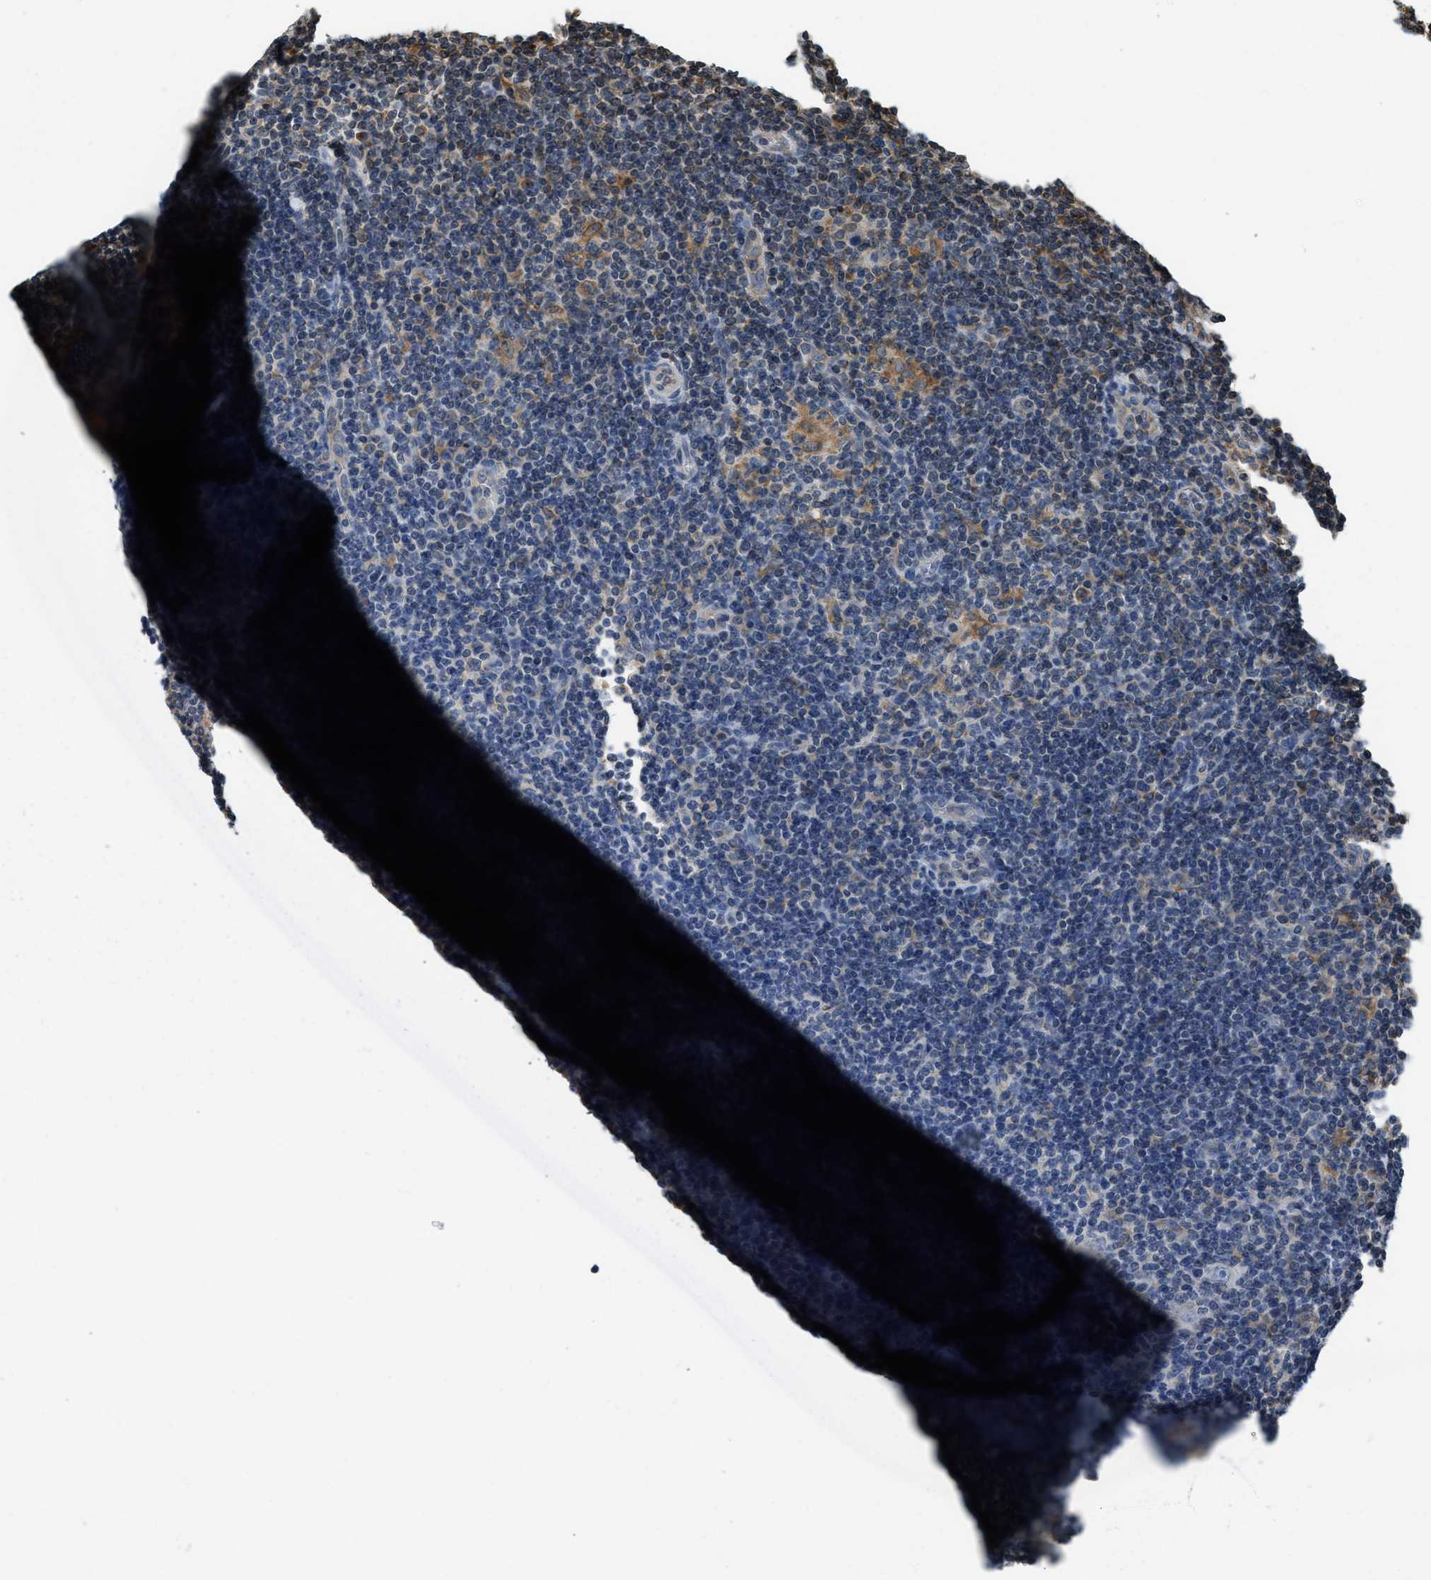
{"staining": {"intensity": "negative", "quantity": "none", "location": "none"}, "tissue": "lymphoma", "cell_type": "Tumor cells", "image_type": "cancer", "snomed": [{"axis": "morphology", "description": "Hodgkin's disease, NOS"}, {"axis": "topography", "description": "Lymph node"}], "caption": "Image shows no significant protein expression in tumor cells of Hodgkin's disease.", "gene": "BCAP31", "patient": {"sex": "female", "age": 57}}